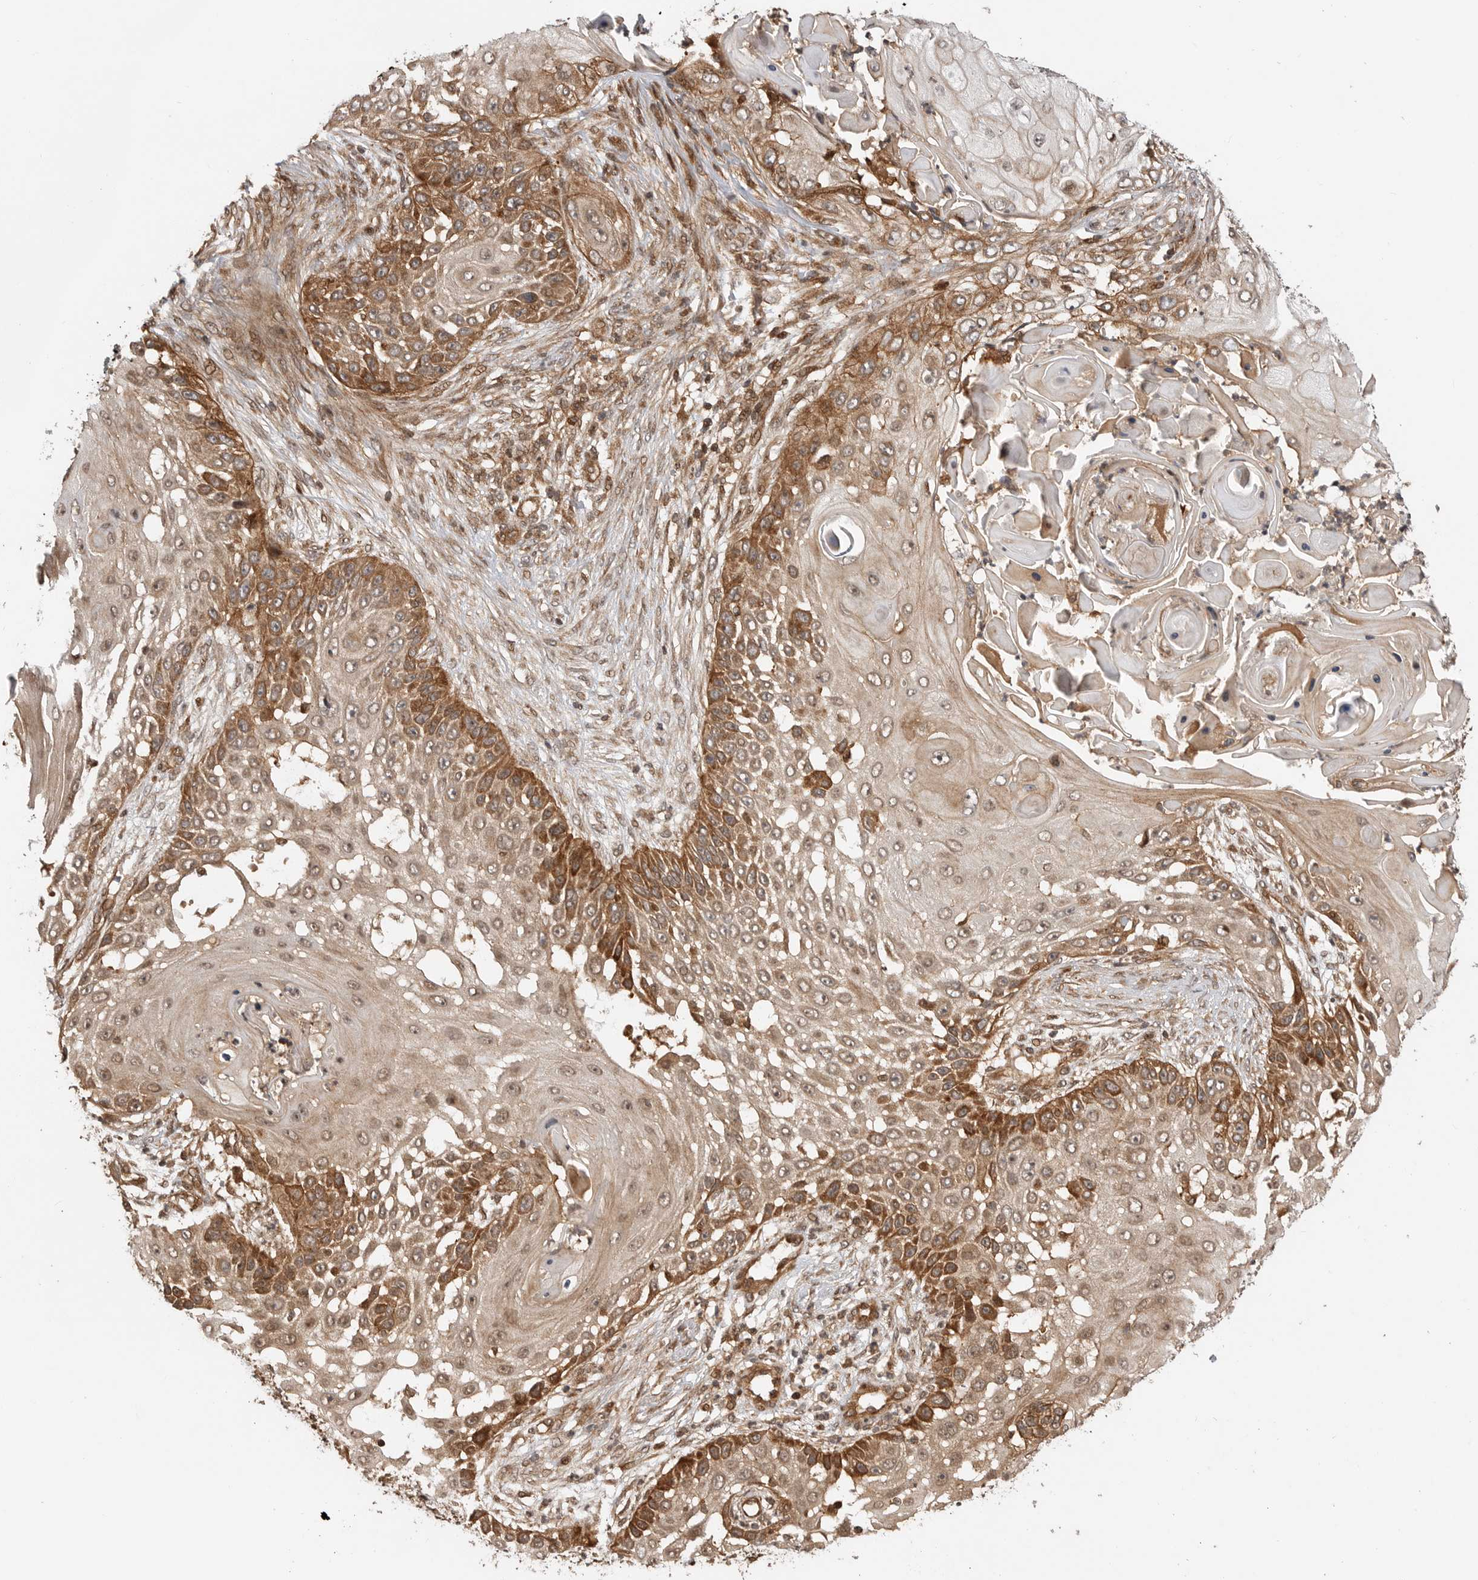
{"staining": {"intensity": "moderate", "quantity": ">75%", "location": "cytoplasmic/membranous,nuclear"}, "tissue": "skin cancer", "cell_type": "Tumor cells", "image_type": "cancer", "snomed": [{"axis": "morphology", "description": "Squamous cell carcinoma, NOS"}, {"axis": "topography", "description": "Skin"}], "caption": "Human squamous cell carcinoma (skin) stained for a protein (brown) shows moderate cytoplasmic/membranous and nuclear positive expression in approximately >75% of tumor cells.", "gene": "ADPRS", "patient": {"sex": "female", "age": 44}}